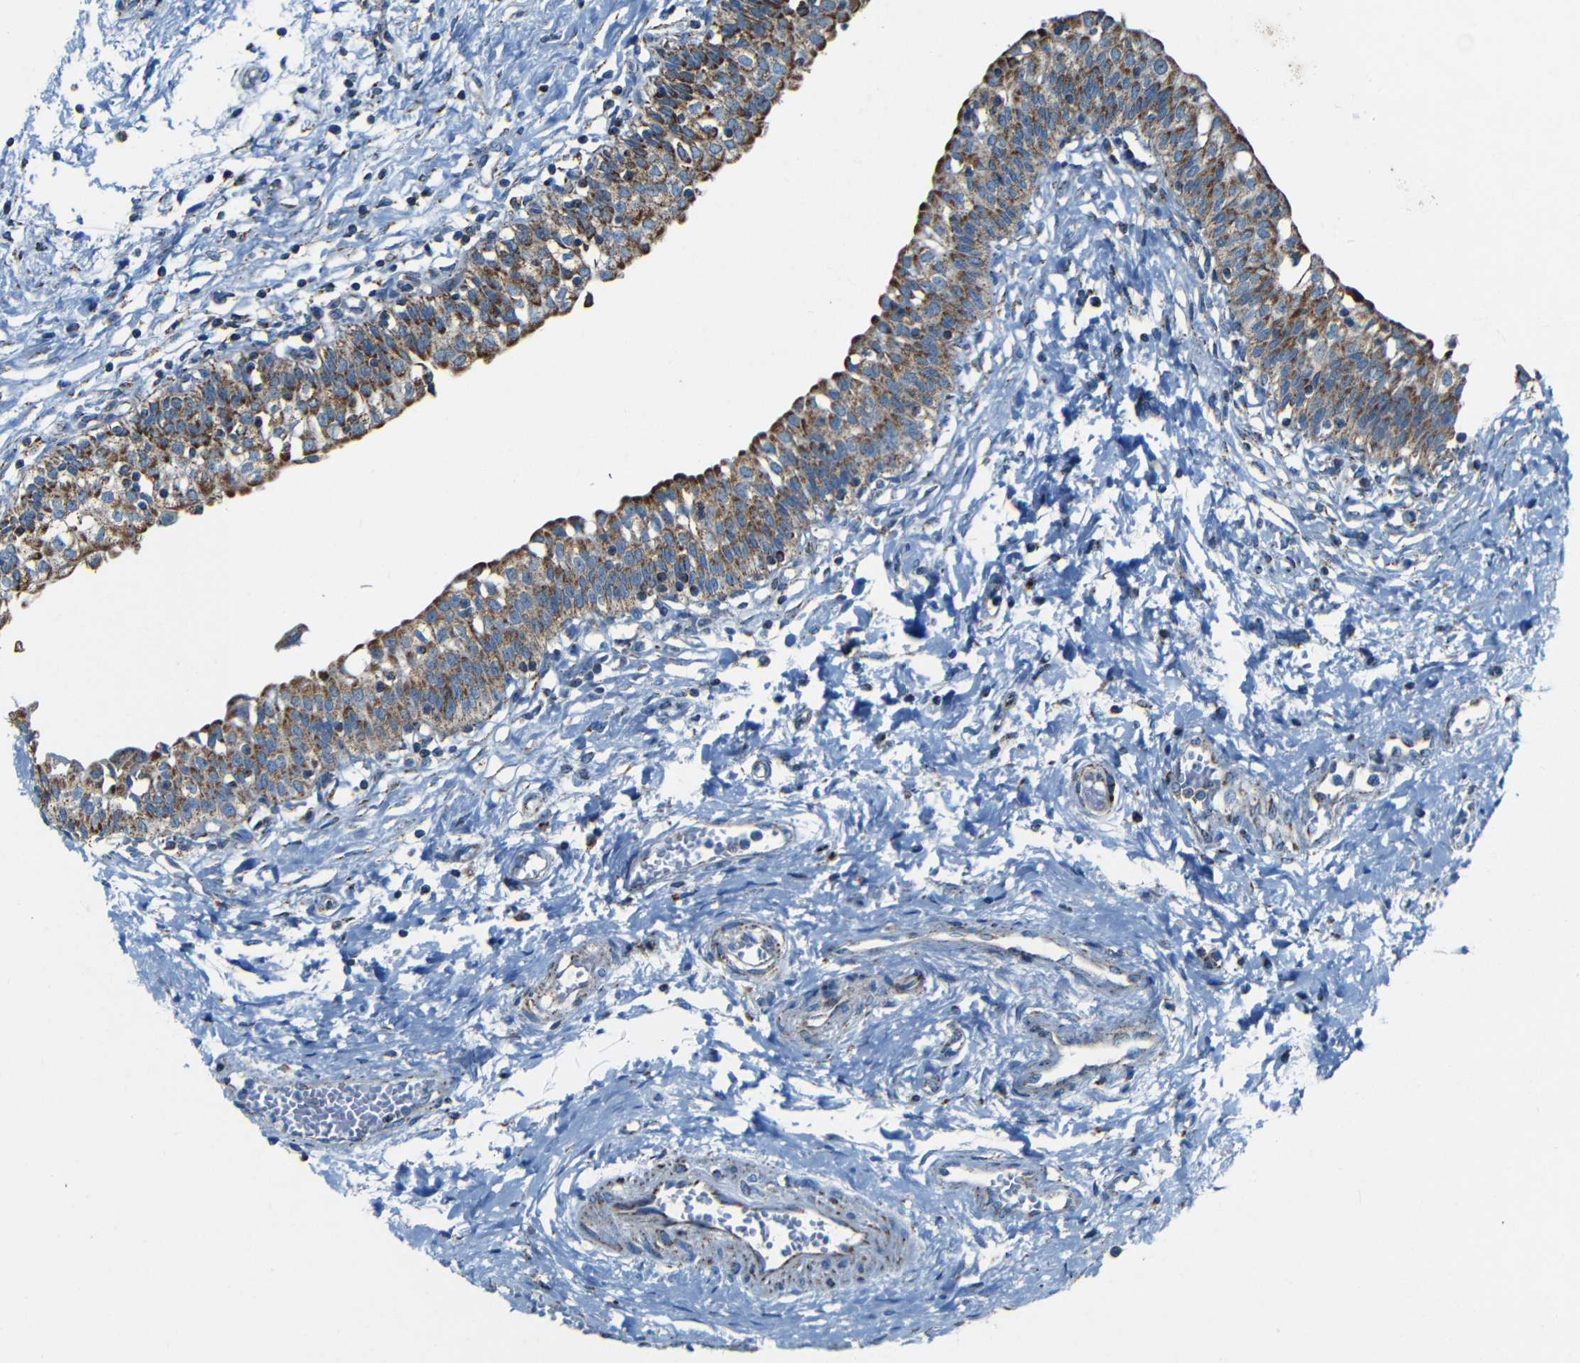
{"staining": {"intensity": "moderate", "quantity": ">75%", "location": "cytoplasmic/membranous"}, "tissue": "urinary bladder", "cell_type": "Urothelial cells", "image_type": "normal", "snomed": [{"axis": "morphology", "description": "Normal tissue, NOS"}, {"axis": "topography", "description": "Urinary bladder"}], "caption": "The micrograph exhibits a brown stain indicating the presence of a protein in the cytoplasmic/membranous of urothelial cells in urinary bladder. The staining was performed using DAB to visualize the protein expression in brown, while the nuclei were stained in blue with hematoxylin (Magnification: 20x).", "gene": "WSCD2", "patient": {"sex": "male", "age": 55}}